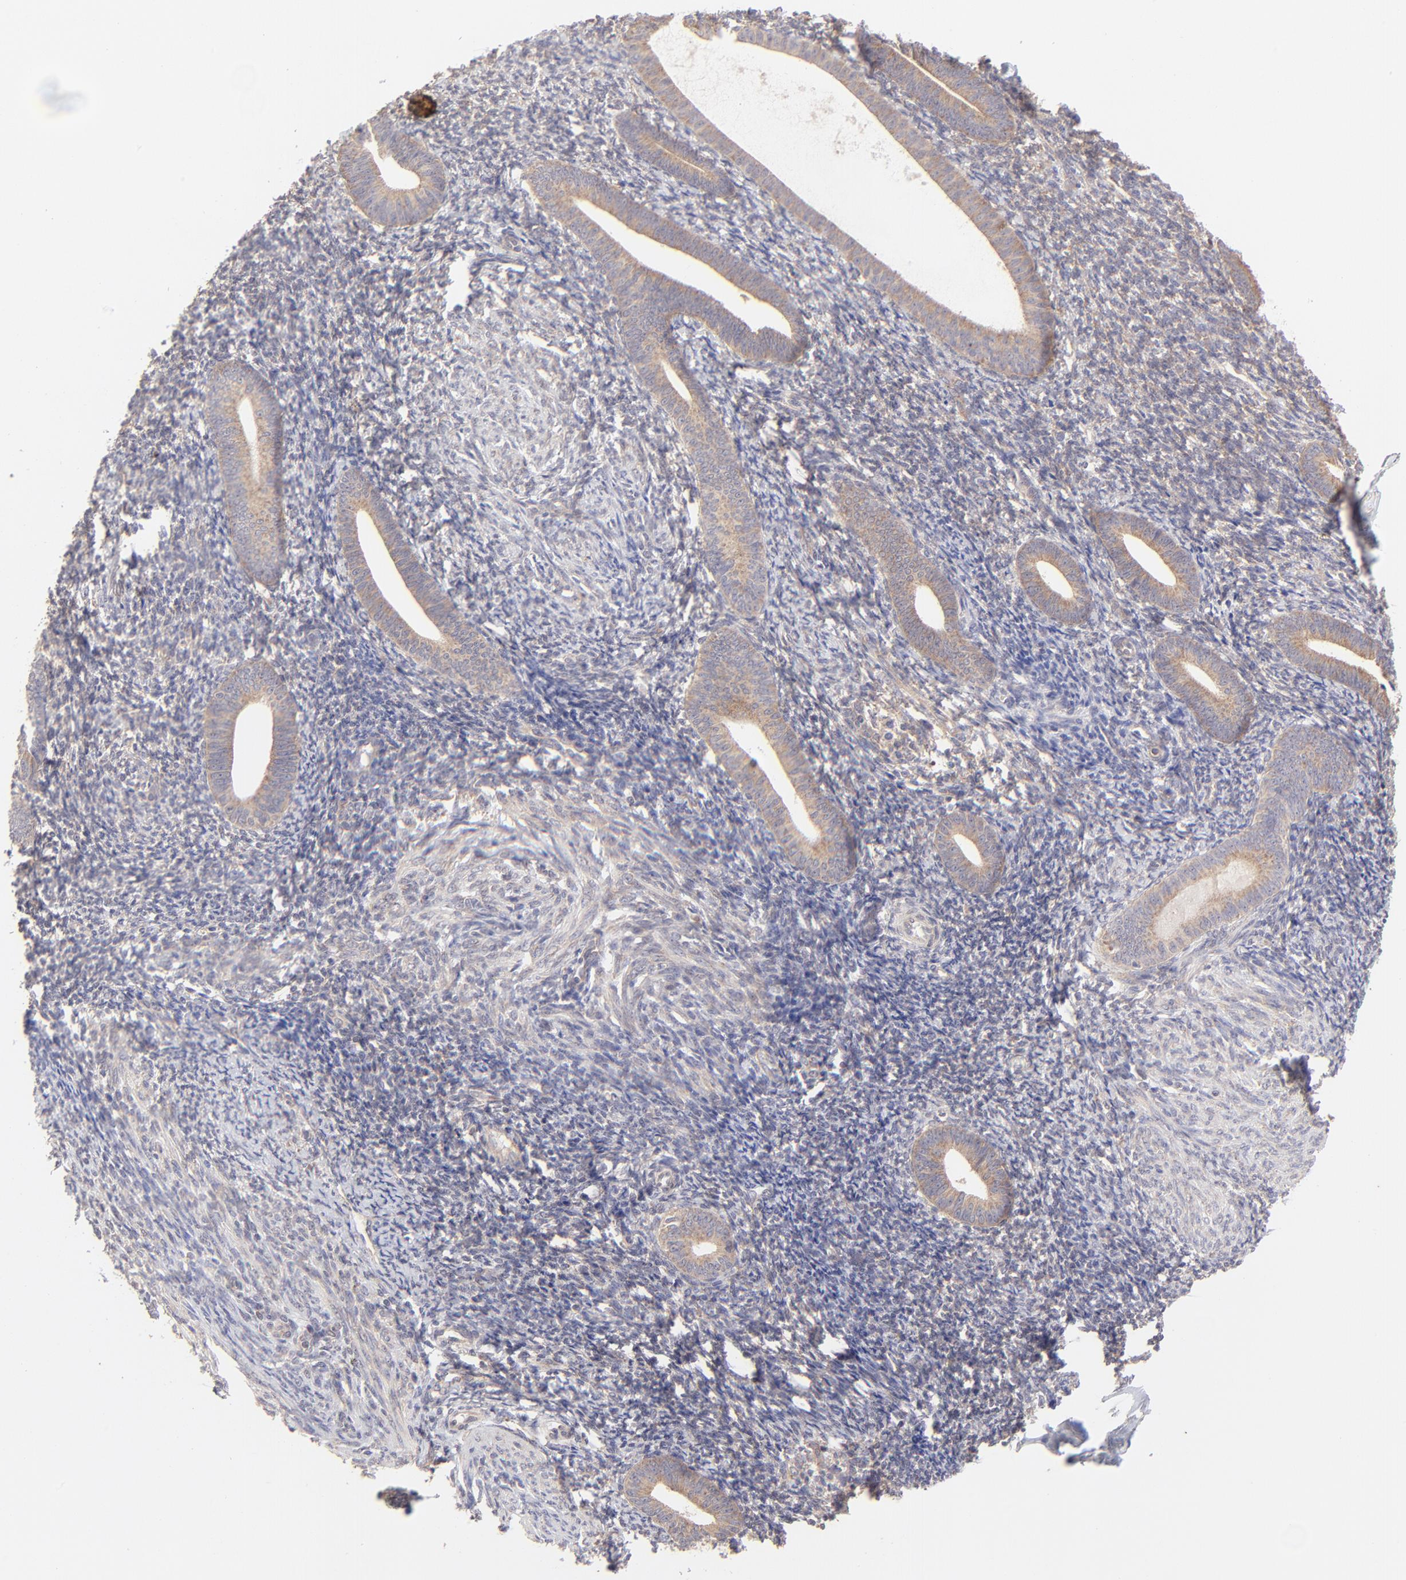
{"staining": {"intensity": "weak", "quantity": ">75%", "location": "cytoplasmic/membranous"}, "tissue": "endometrium", "cell_type": "Cells in endometrial stroma", "image_type": "normal", "snomed": [{"axis": "morphology", "description": "Normal tissue, NOS"}, {"axis": "topography", "description": "Endometrium"}], "caption": "Human endometrium stained with a brown dye shows weak cytoplasmic/membranous positive expression in about >75% of cells in endometrial stroma.", "gene": "TNRC6B", "patient": {"sex": "female", "age": 57}}